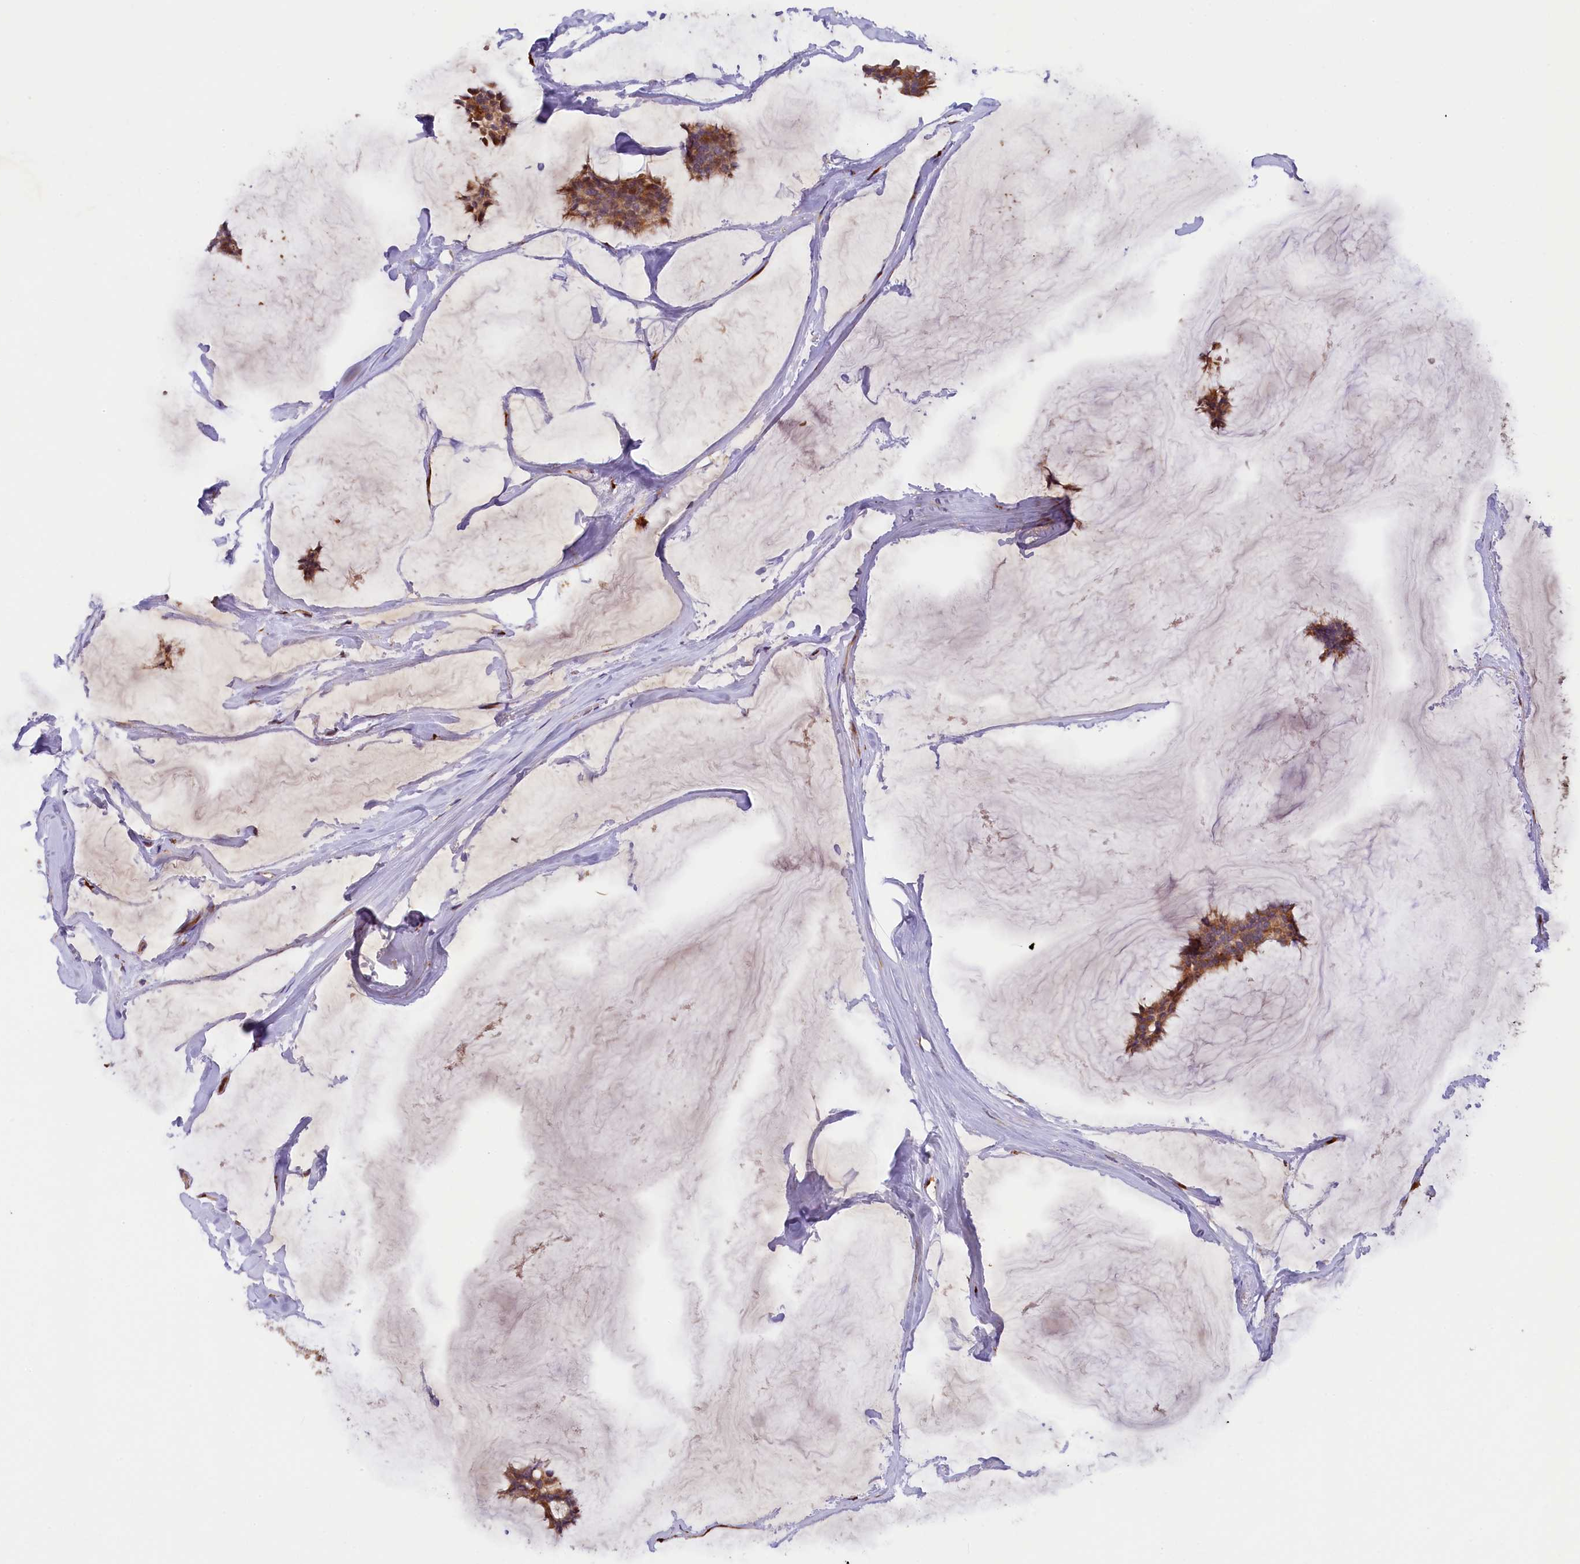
{"staining": {"intensity": "moderate", "quantity": ">75%", "location": "cytoplasmic/membranous"}, "tissue": "breast cancer", "cell_type": "Tumor cells", "image_type": "cancer", "snomed": [{"axis": "morphology", "description": "Duct carcinoma"}, {"axis": "topography", "description": "Breast"}], "caption": "DAB immunohistochemical staining of human breast cancer (infiltrating ductal carcinoma) exhibits moderate cytoplasmic/membranous protein positivity in about >75% of tumor cells. The protein is stained brown, and the nuclei are stained in blue (DAB (3,3'-diaminobenzidine) IHC with brightfield microscopy, high magnification).", "gene": "SSC5D", "patient": {"sex": "female", "age": 93}}